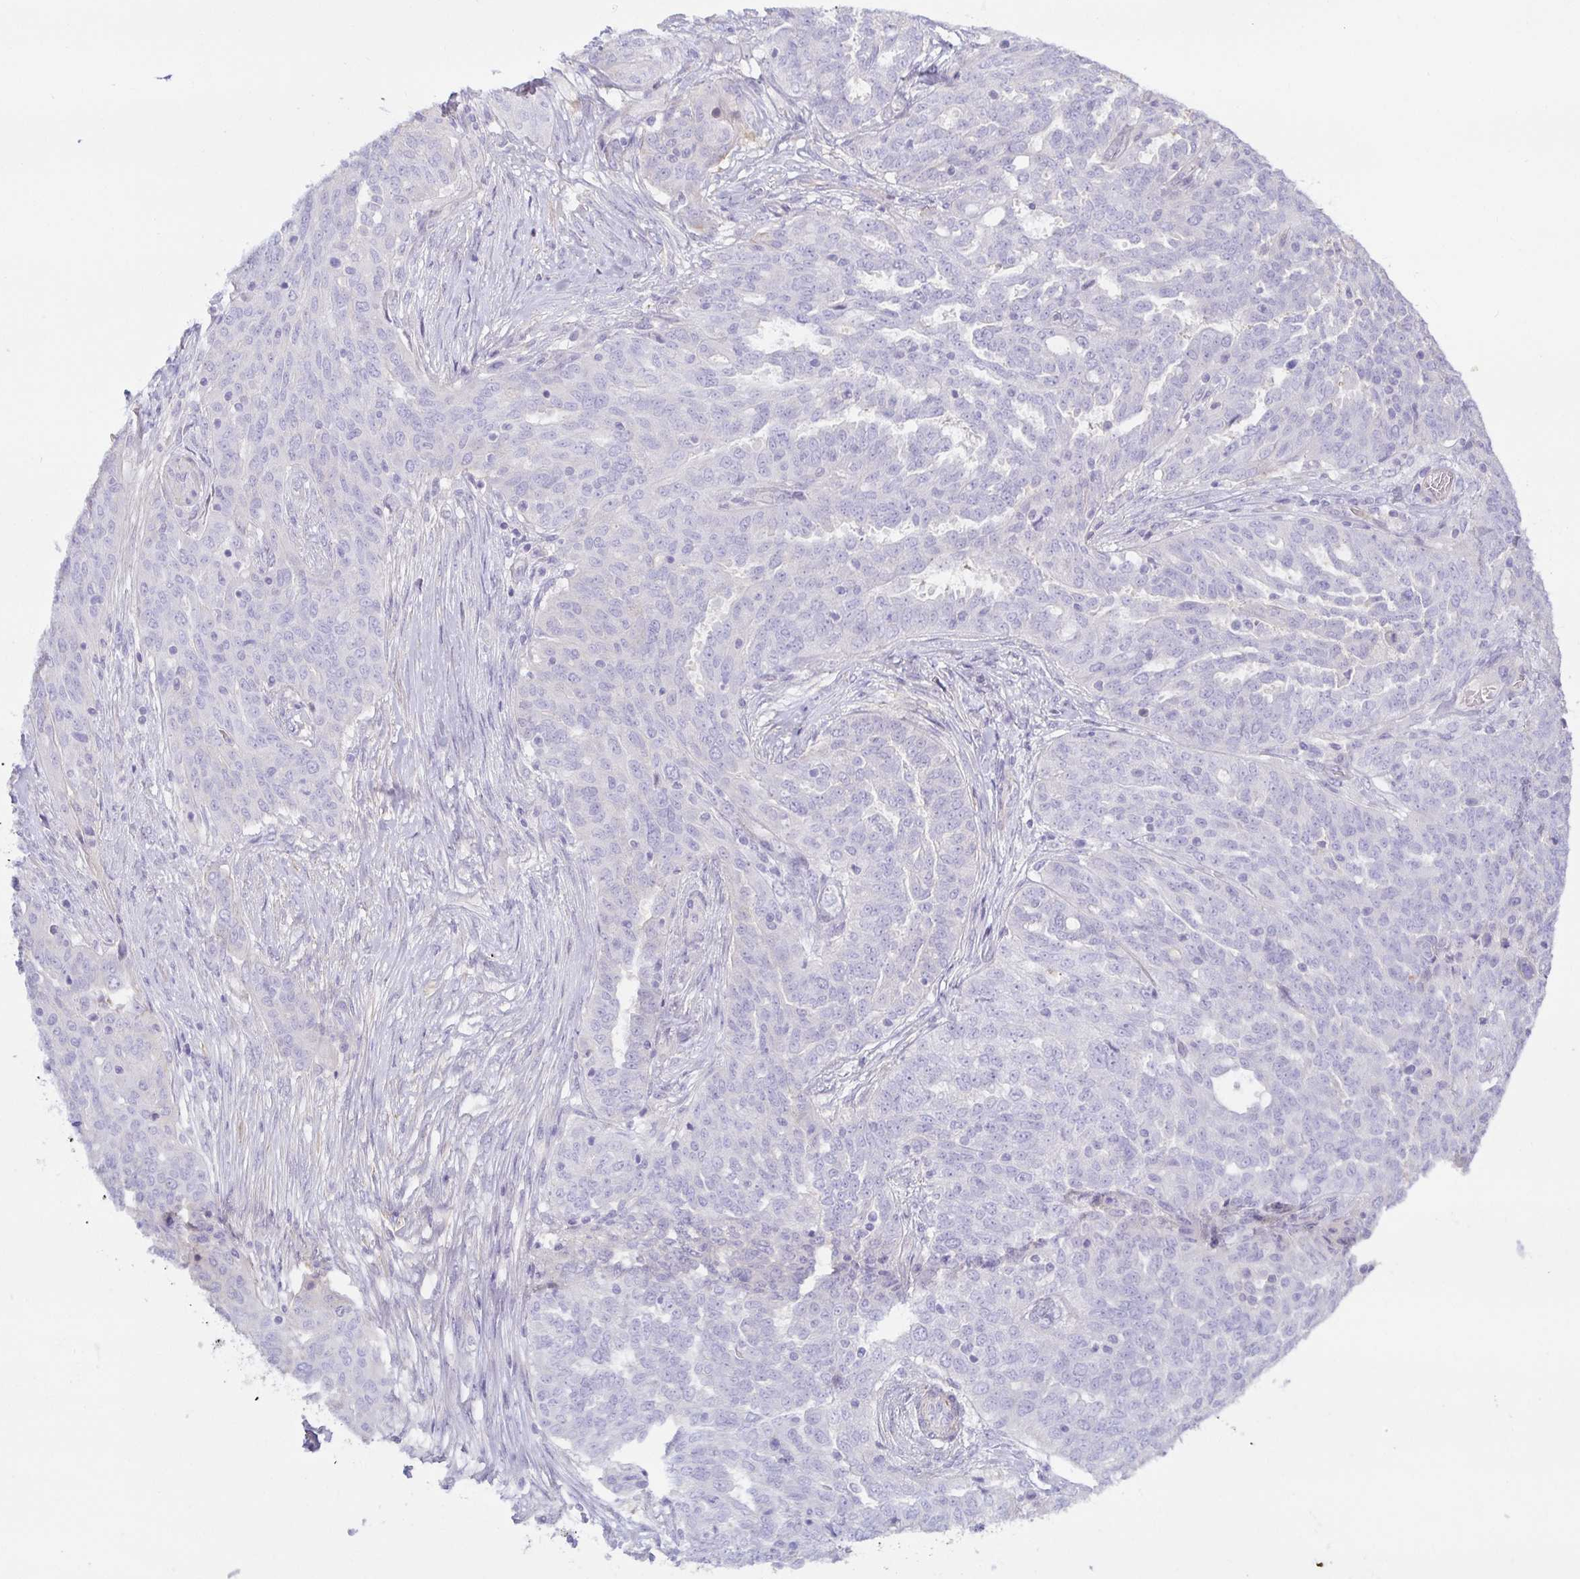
{"staining": {"intensity": "negative", "quantity": "none", "location": "none"}, "tissue": "ovarian cancer", "cell_type": "Tumor cells", "image_type": "cancer", "snomed": [{"axis": "morphology", "description": "Cystadenocarcinoma, serous, NOS"}, {"axis": "topography", "description": "Ovary"}], "caption": "Tumor cells are negative for brown protein staining in serous cystadenocarcinoma (ovarian).", "gene": "SPAG4", "patient": {"sex": "female", "age": 67}}